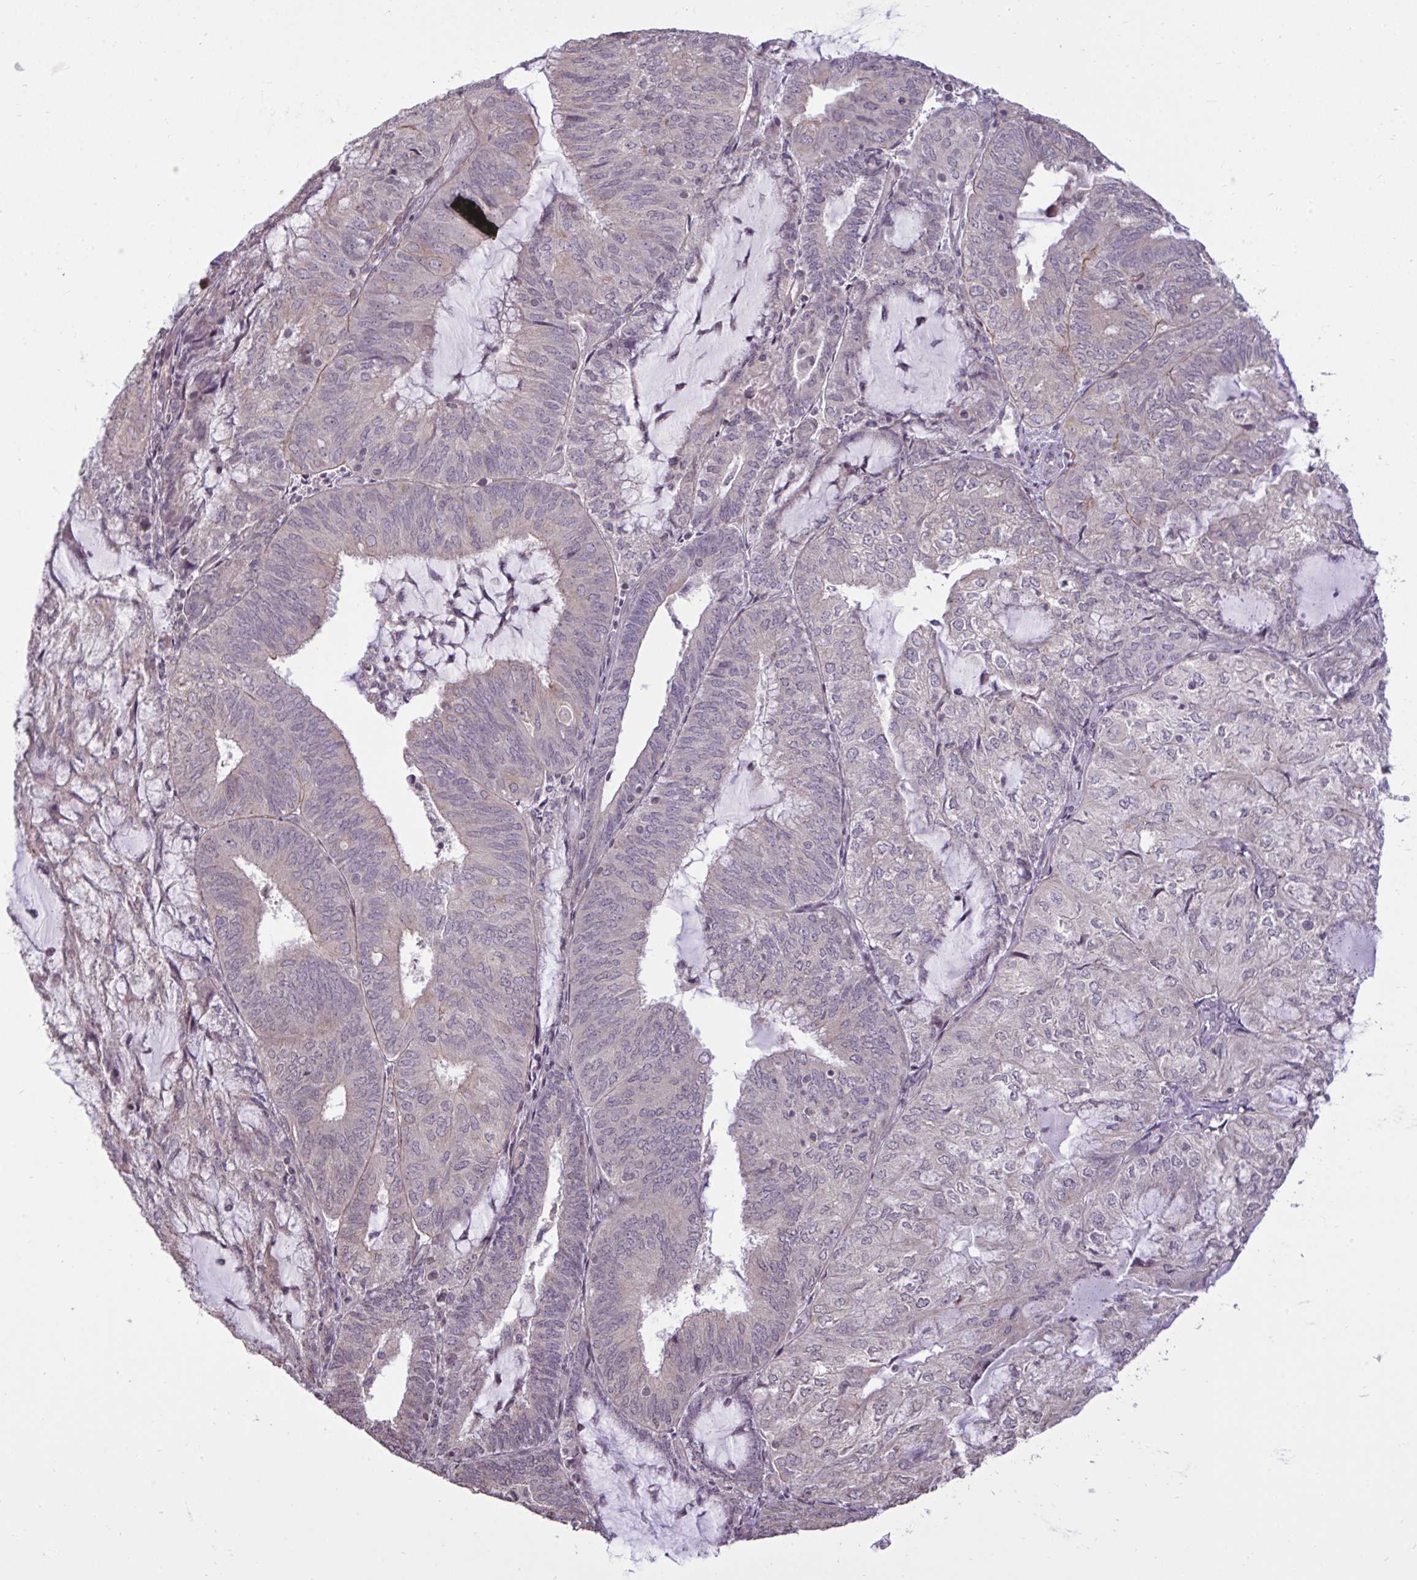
{"staining": {"intensity": "negative", "quantity": "none", "location": "none"}, "tissue": "endometrial cancer", "cell_type": "Tumor cells", "image_type": "cancer", "snomed": [{"axis": "morphology", "description": "Adenocarcinoma, NOS"}, {"axis": "topography", "description": "Endometrium"}], "caption": "IHC micrograph of human adenocarcinoma (endometrial) stained for a protein (brown), which exhibits no expression in tumor cells.", "gene": "CYP20A1", "patient": {"sex": "female", "age": 81}}